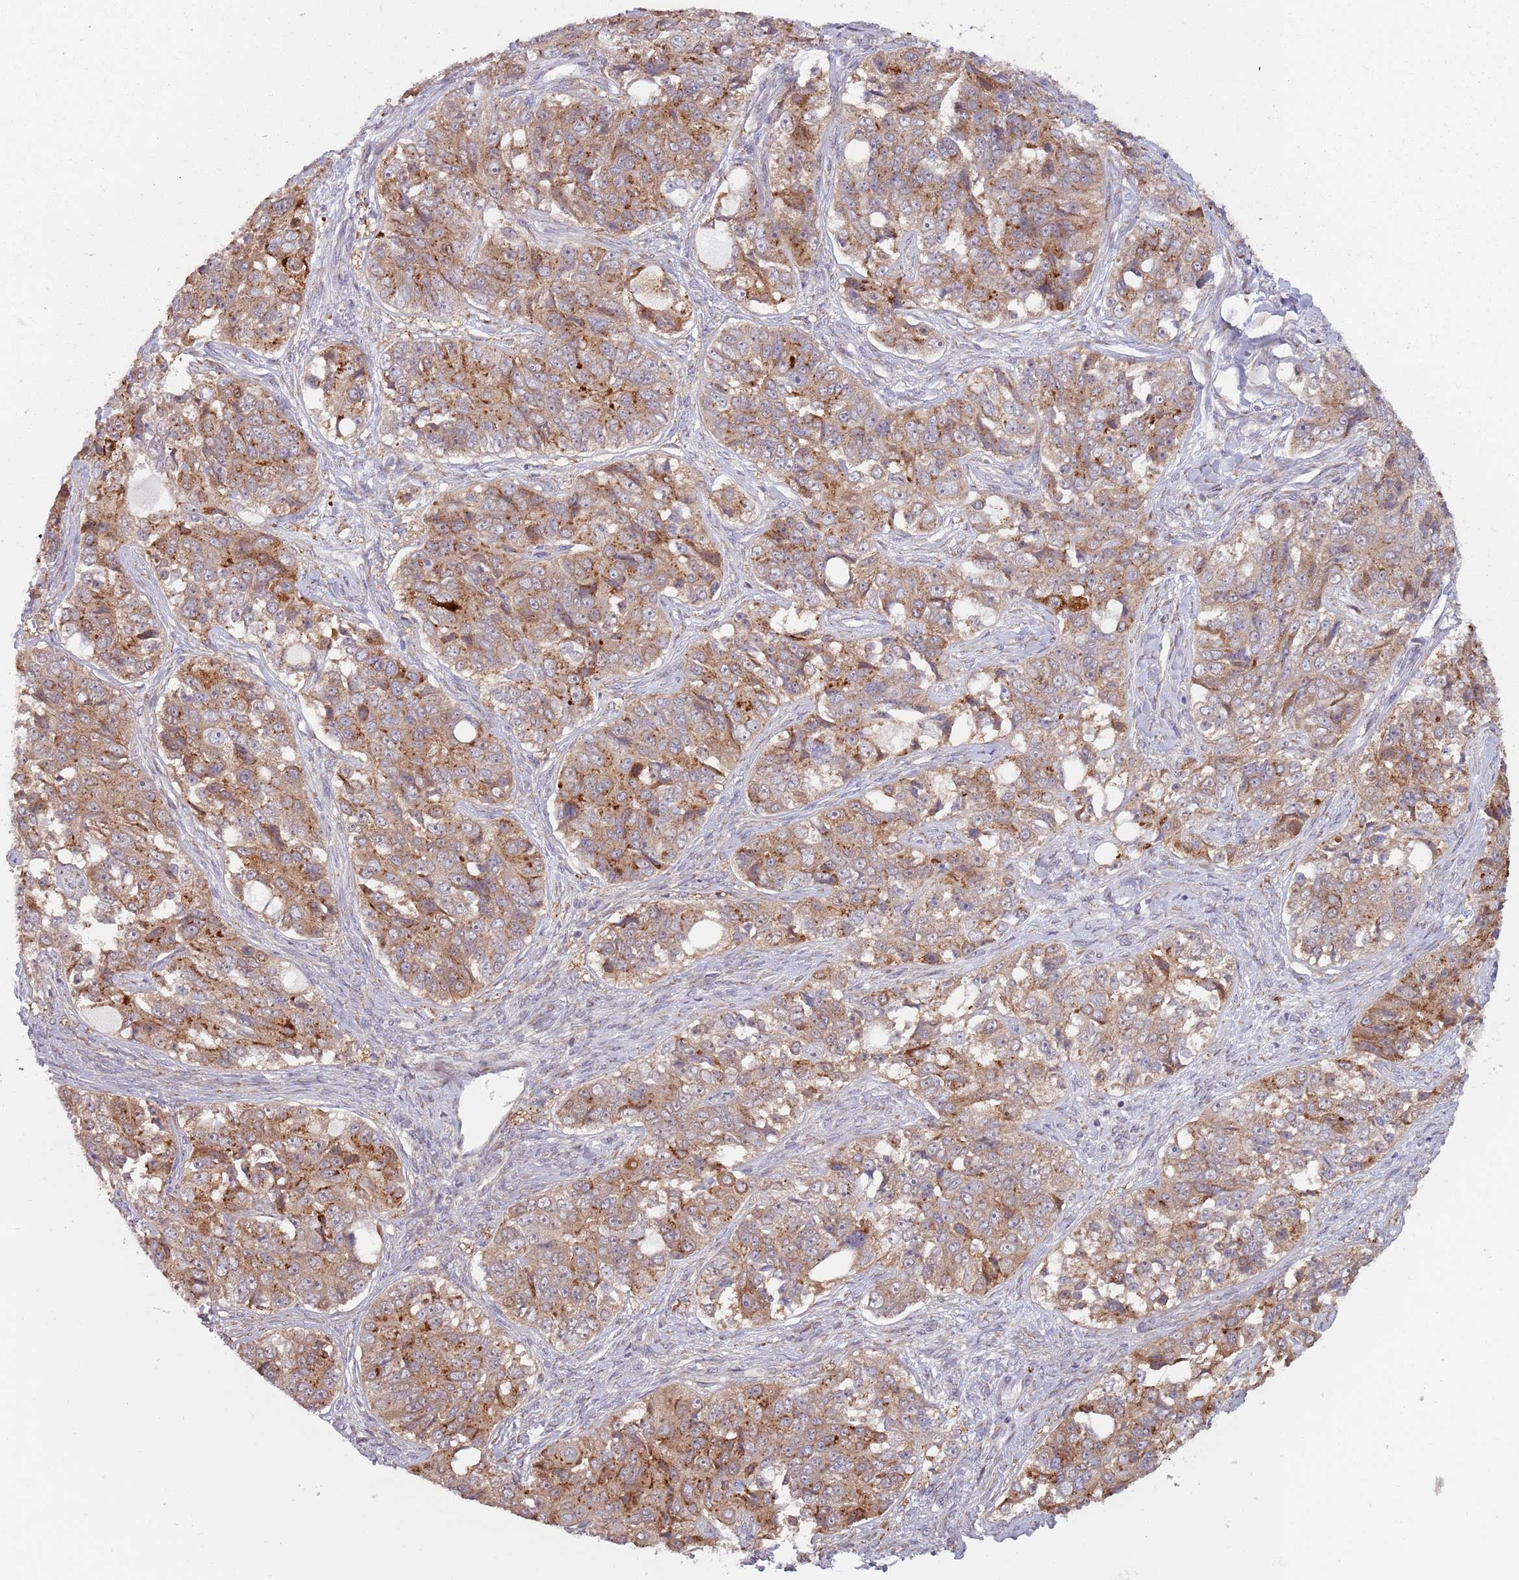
{"staining": {"intensity": "moderate", "quantity": ">75%", "location": "cytoplasmic/membranous"}, "tissue": "ovarian cancer", "cell_type": "Tumor cells", "image_type": "cancer", "snomed": [{"axis": "morphology", "description": "Carcinoma, endometroid"}, {"axis": "topography", "description": "Ovary"}], "caption": "An IHC micrograph of tumor tissue is shown. Protein staining in brown labels moderate cytoplasmic/membranous positivity in endometroid carcinoma (ovarian) within tumor cells. (DAB IHC, brown staining for protein, blue staining for nuclei).", "gene": "CCDC150", "patient": {"sex": "female", "age": 51}}